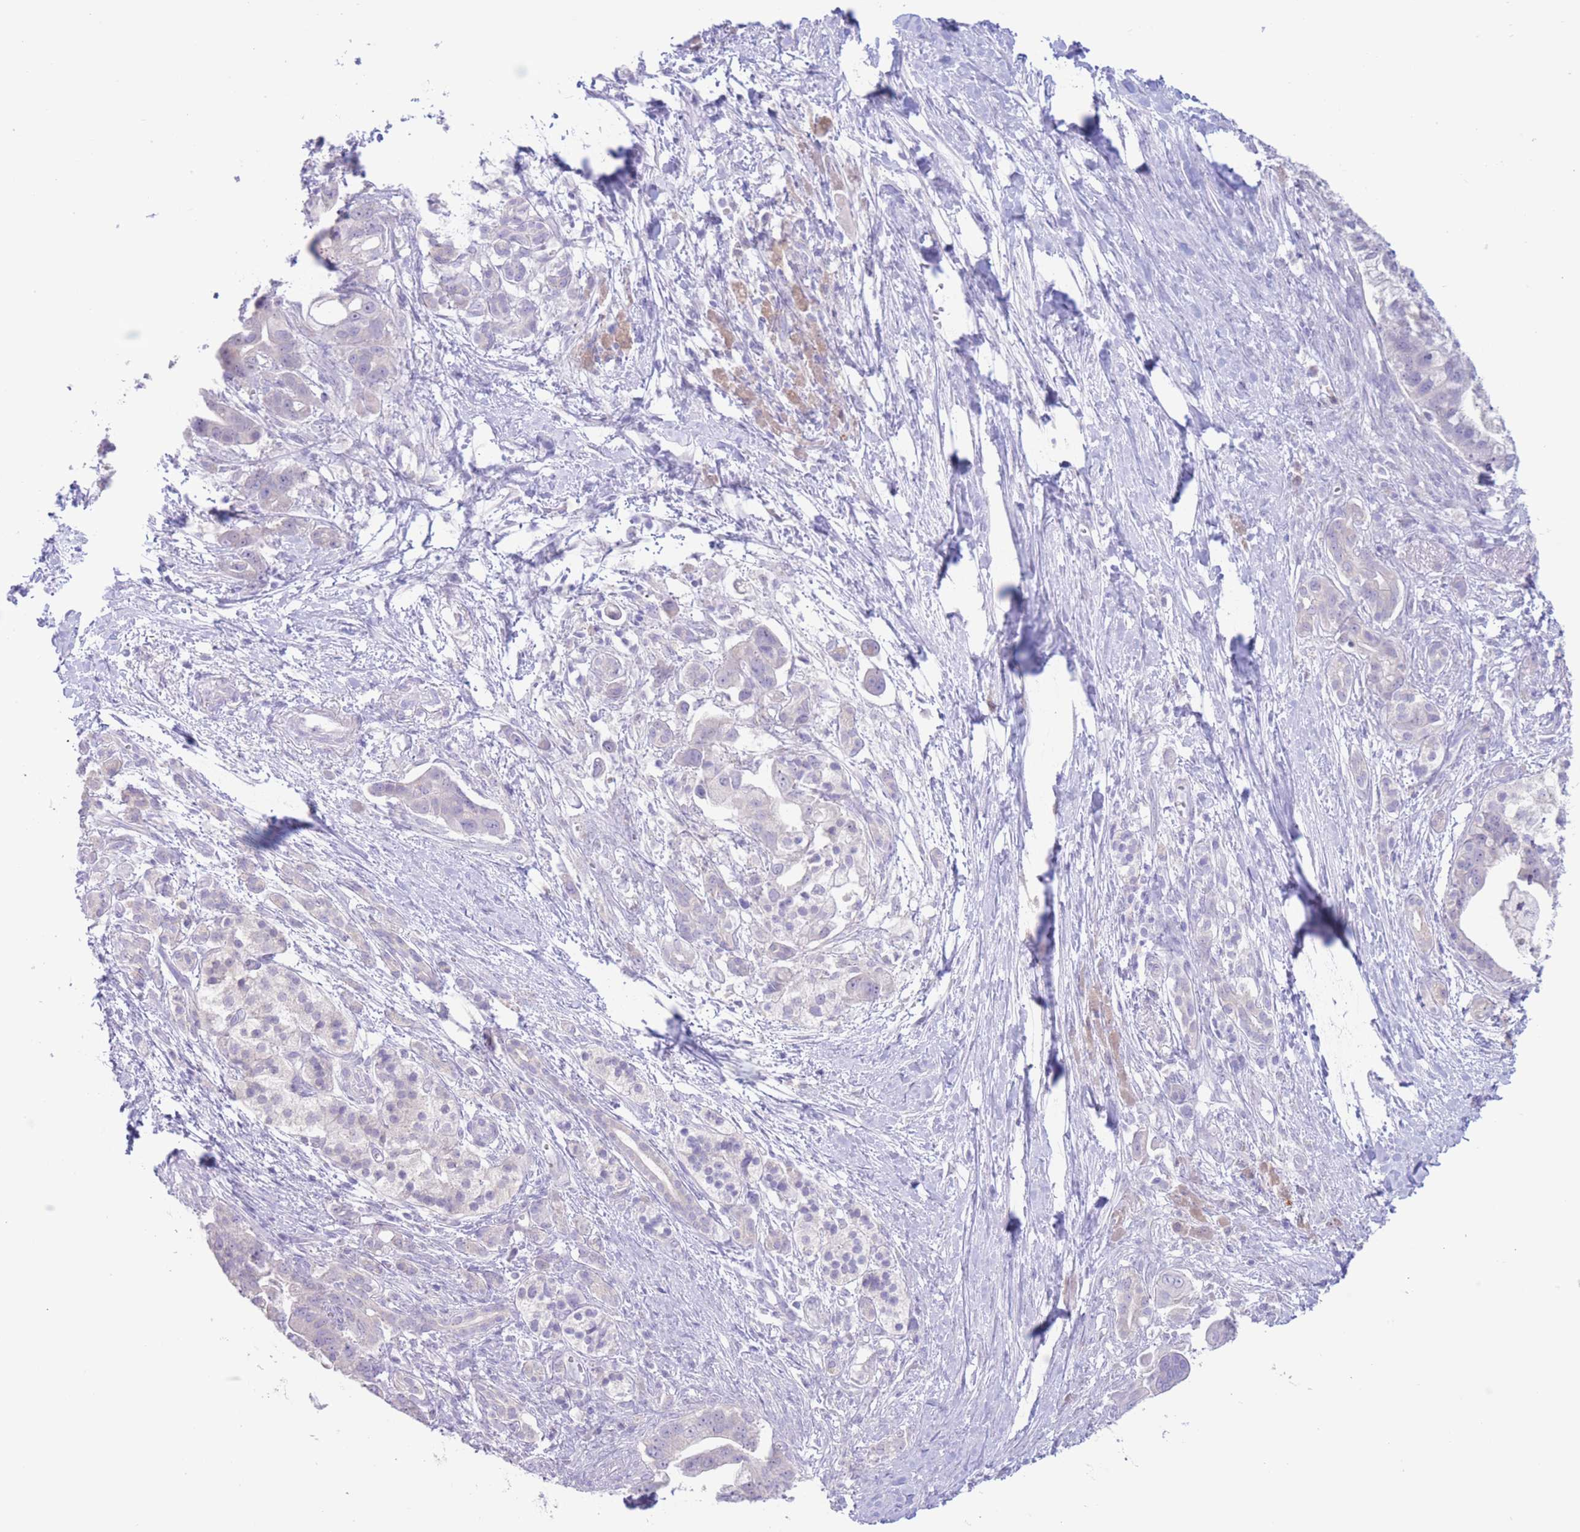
{"staining": {"intensity": "negative", "quantity": "none", "location": "none"}, "tissue": "pancreatic cancer", "cell_type": "Tumor cells", "image_type": "cancer", "snomed": [{"axis": "morphology", "description": "Adenocarcinoma, NOS"}, {"axis": "topography", "description": "Pancreas"}], "caption": "Pancreatic cancer was stained to show a protein in brown. There is no significant positivity in tumor cells.", "gene": "FAH", "patient": {"sex": "male", "age": 68}}